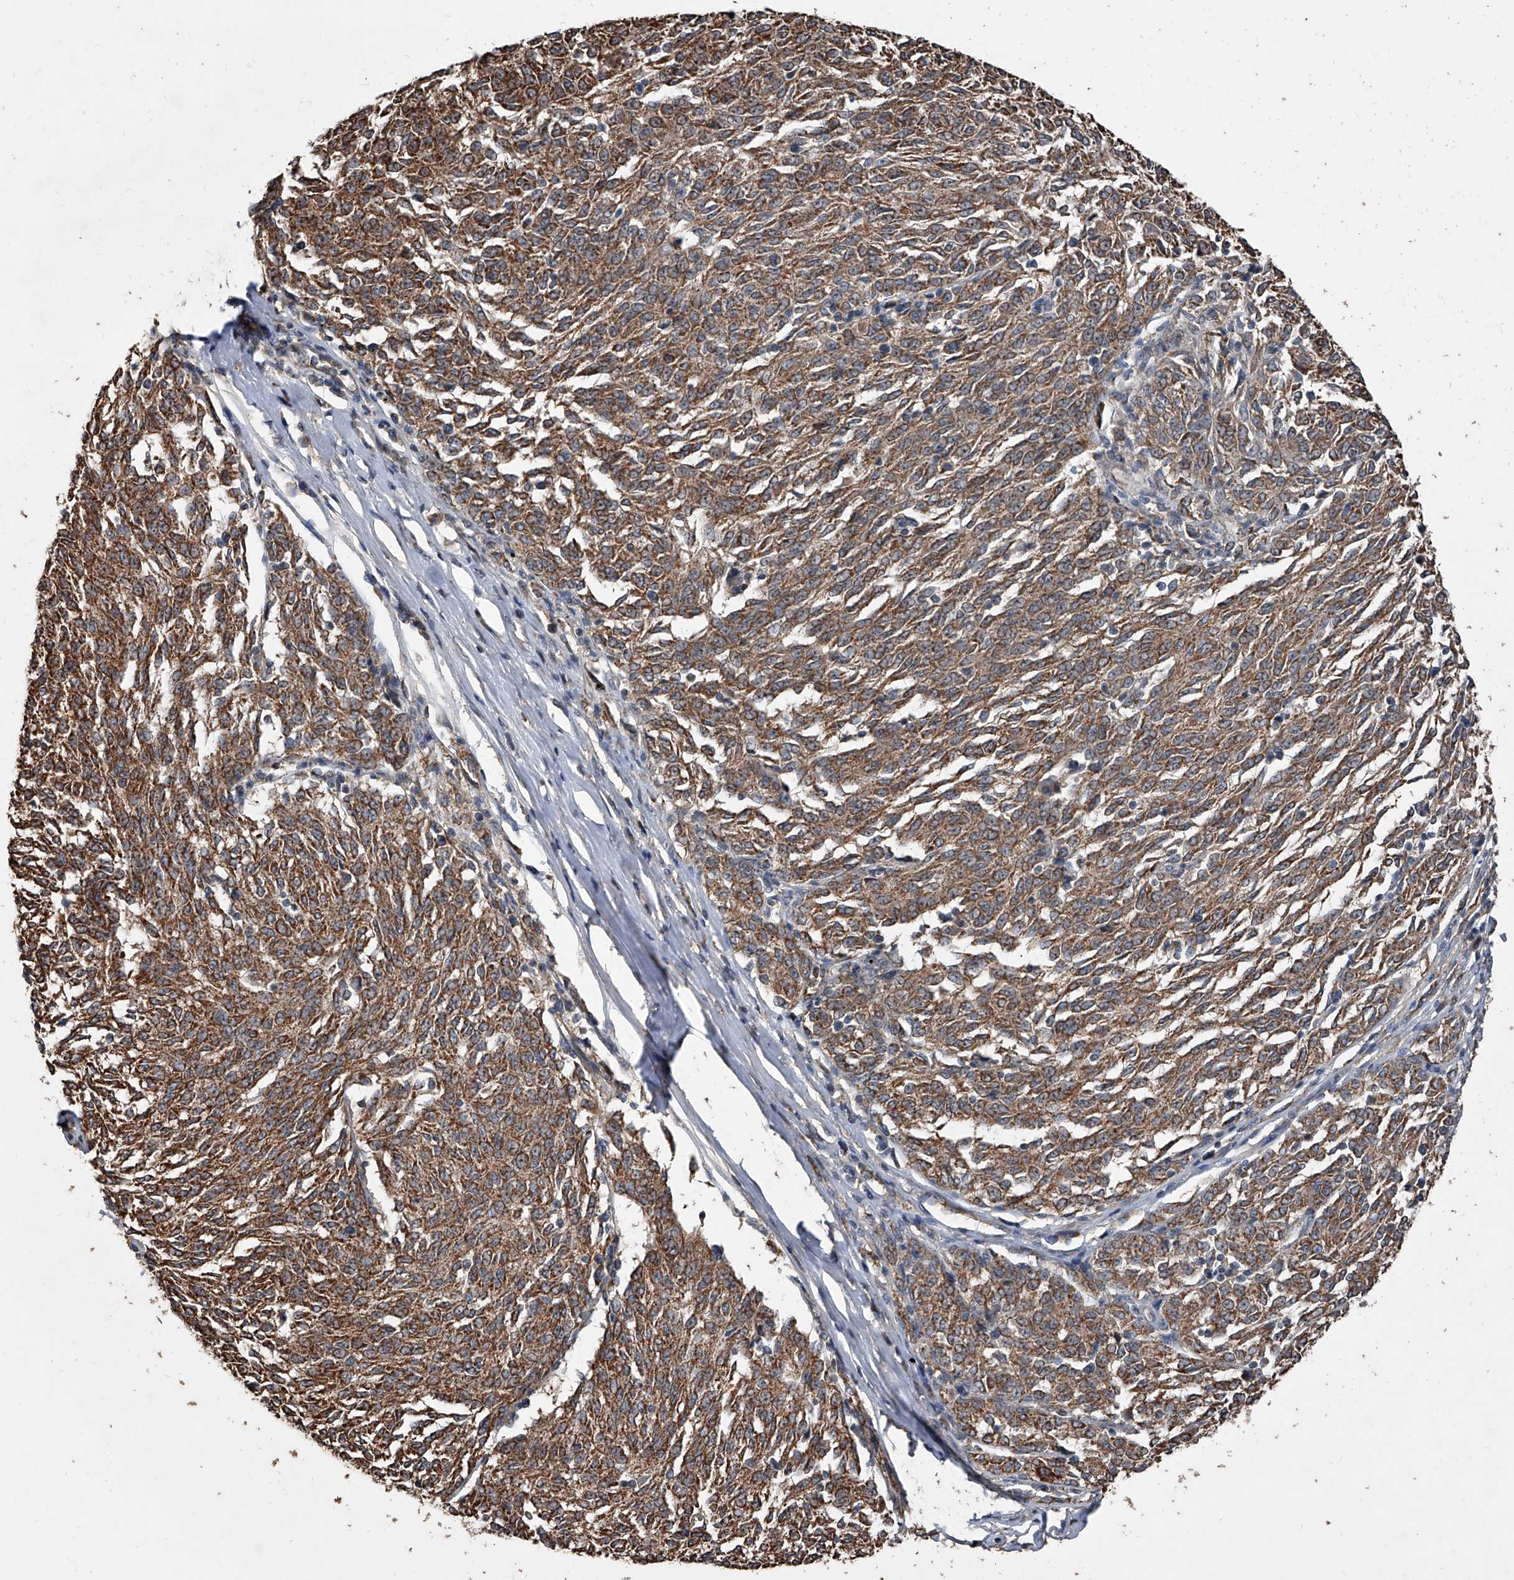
{"staining": {"intensity": "moderate", "quantity": ">75%", "location": "cytoplasmic/membranous"}, "tissue": "melanoma", "cell_type": "Tumor cells", "image_type": "cancer", "snomed": [{"axis": "morphology", "description": "Malignant melanoma, NOS"}, {"axis": "topography", "description": "Skin"}], "caption": "About >75% of tumor cells in human malignant melanoma show moderate cytoplasmic/membranous protein positivity as visualized by brown immunohistochemical staining.", "gene": "LTV1", "patient": {"sex": "female", "age": 72}}